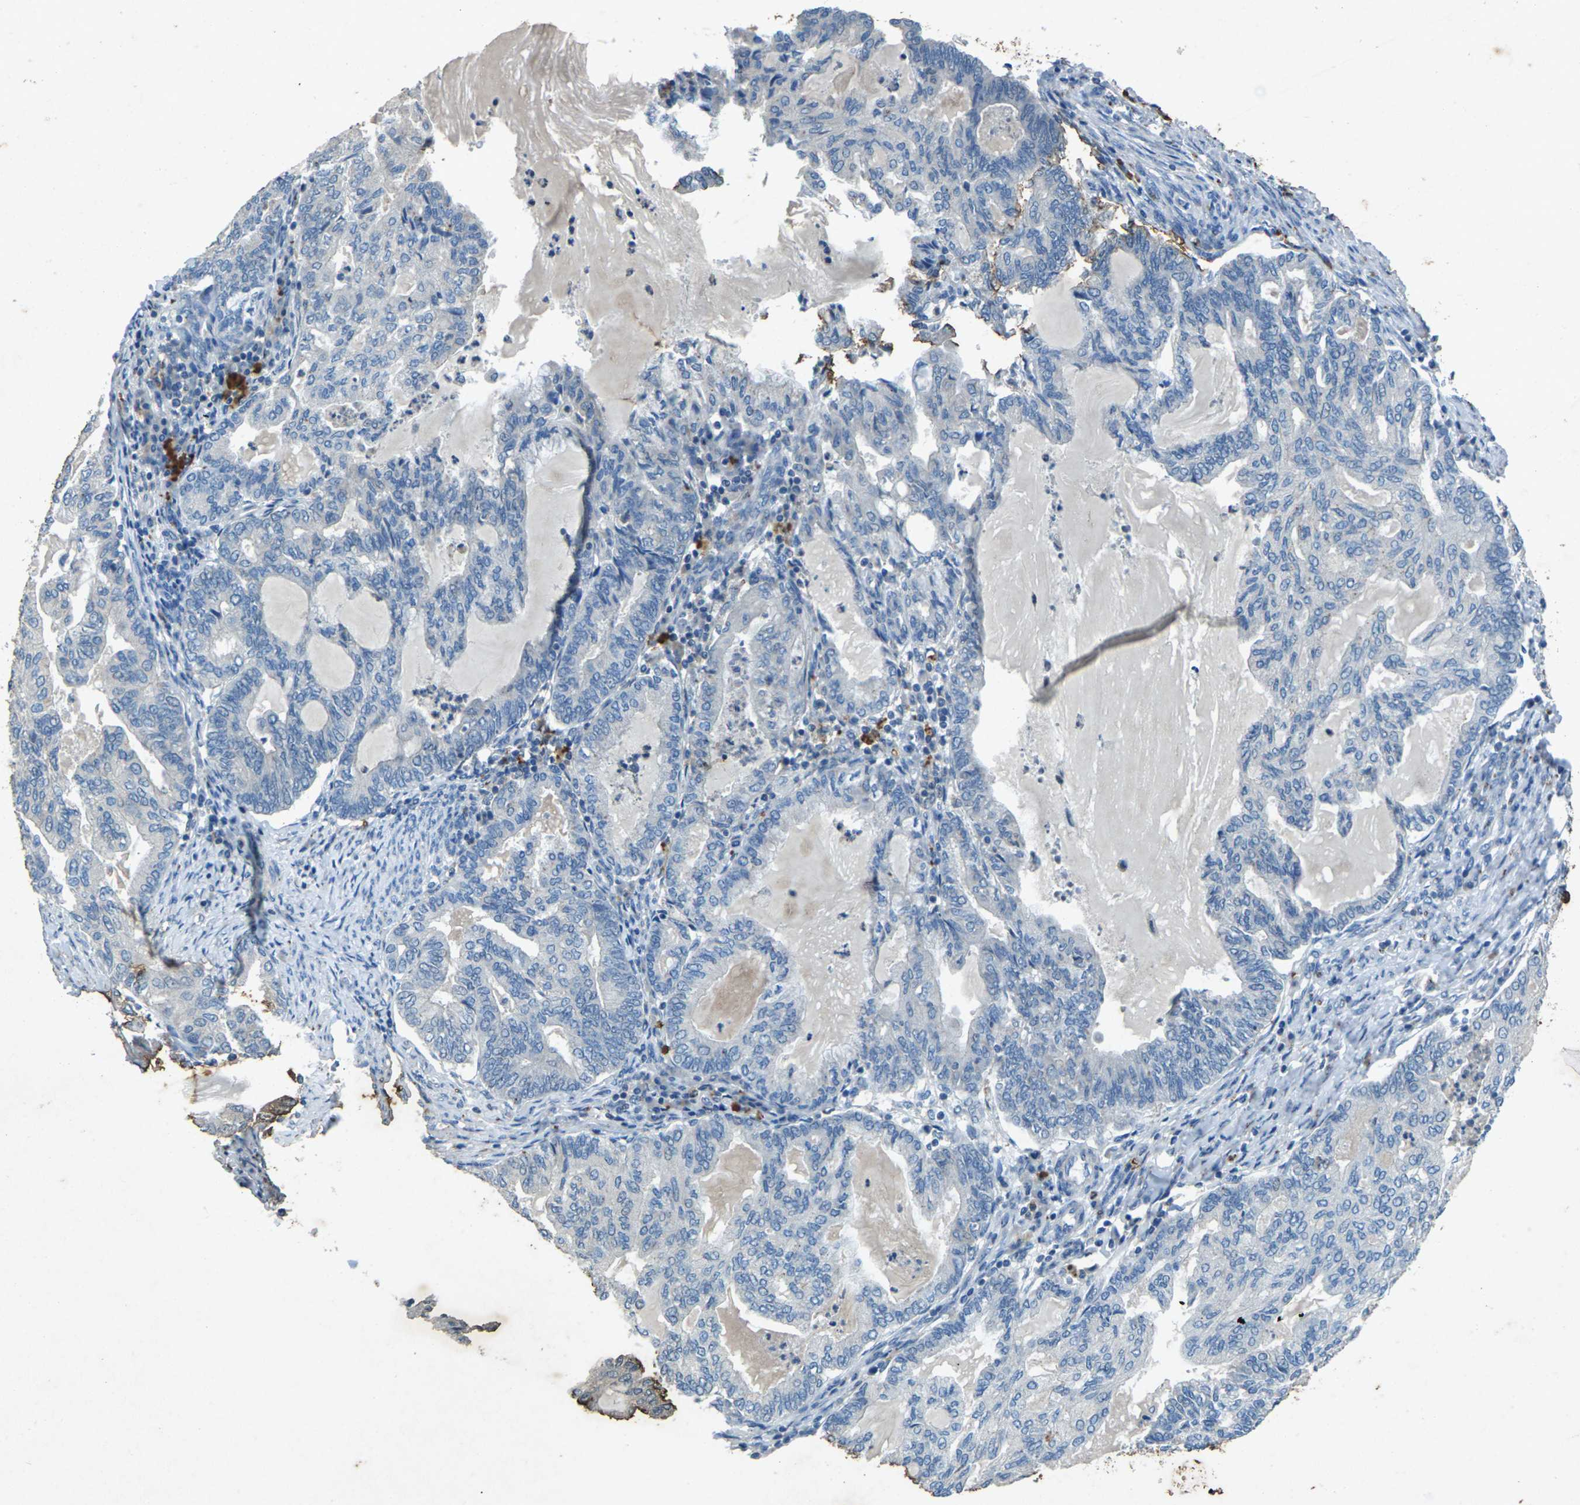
{"staining": {"intensity": "negative", "quantity": "none", "location": "none"}, "tissue": "endometrial cancer", "cell_type": "Tumor cells", "image_type": "cancer", "snomed": [{"axis": "morphology", "description": "Adenocarcinoma, NOS"}, {"axis": "topography", "description": "Endometrium"}], "caption": "Image shows no protein positivity in tumor cells of adenocarcinoma (endometrial) tissue.", "gene": "SIGLEC14", "patient": {"sex": "female", "age": 86}}